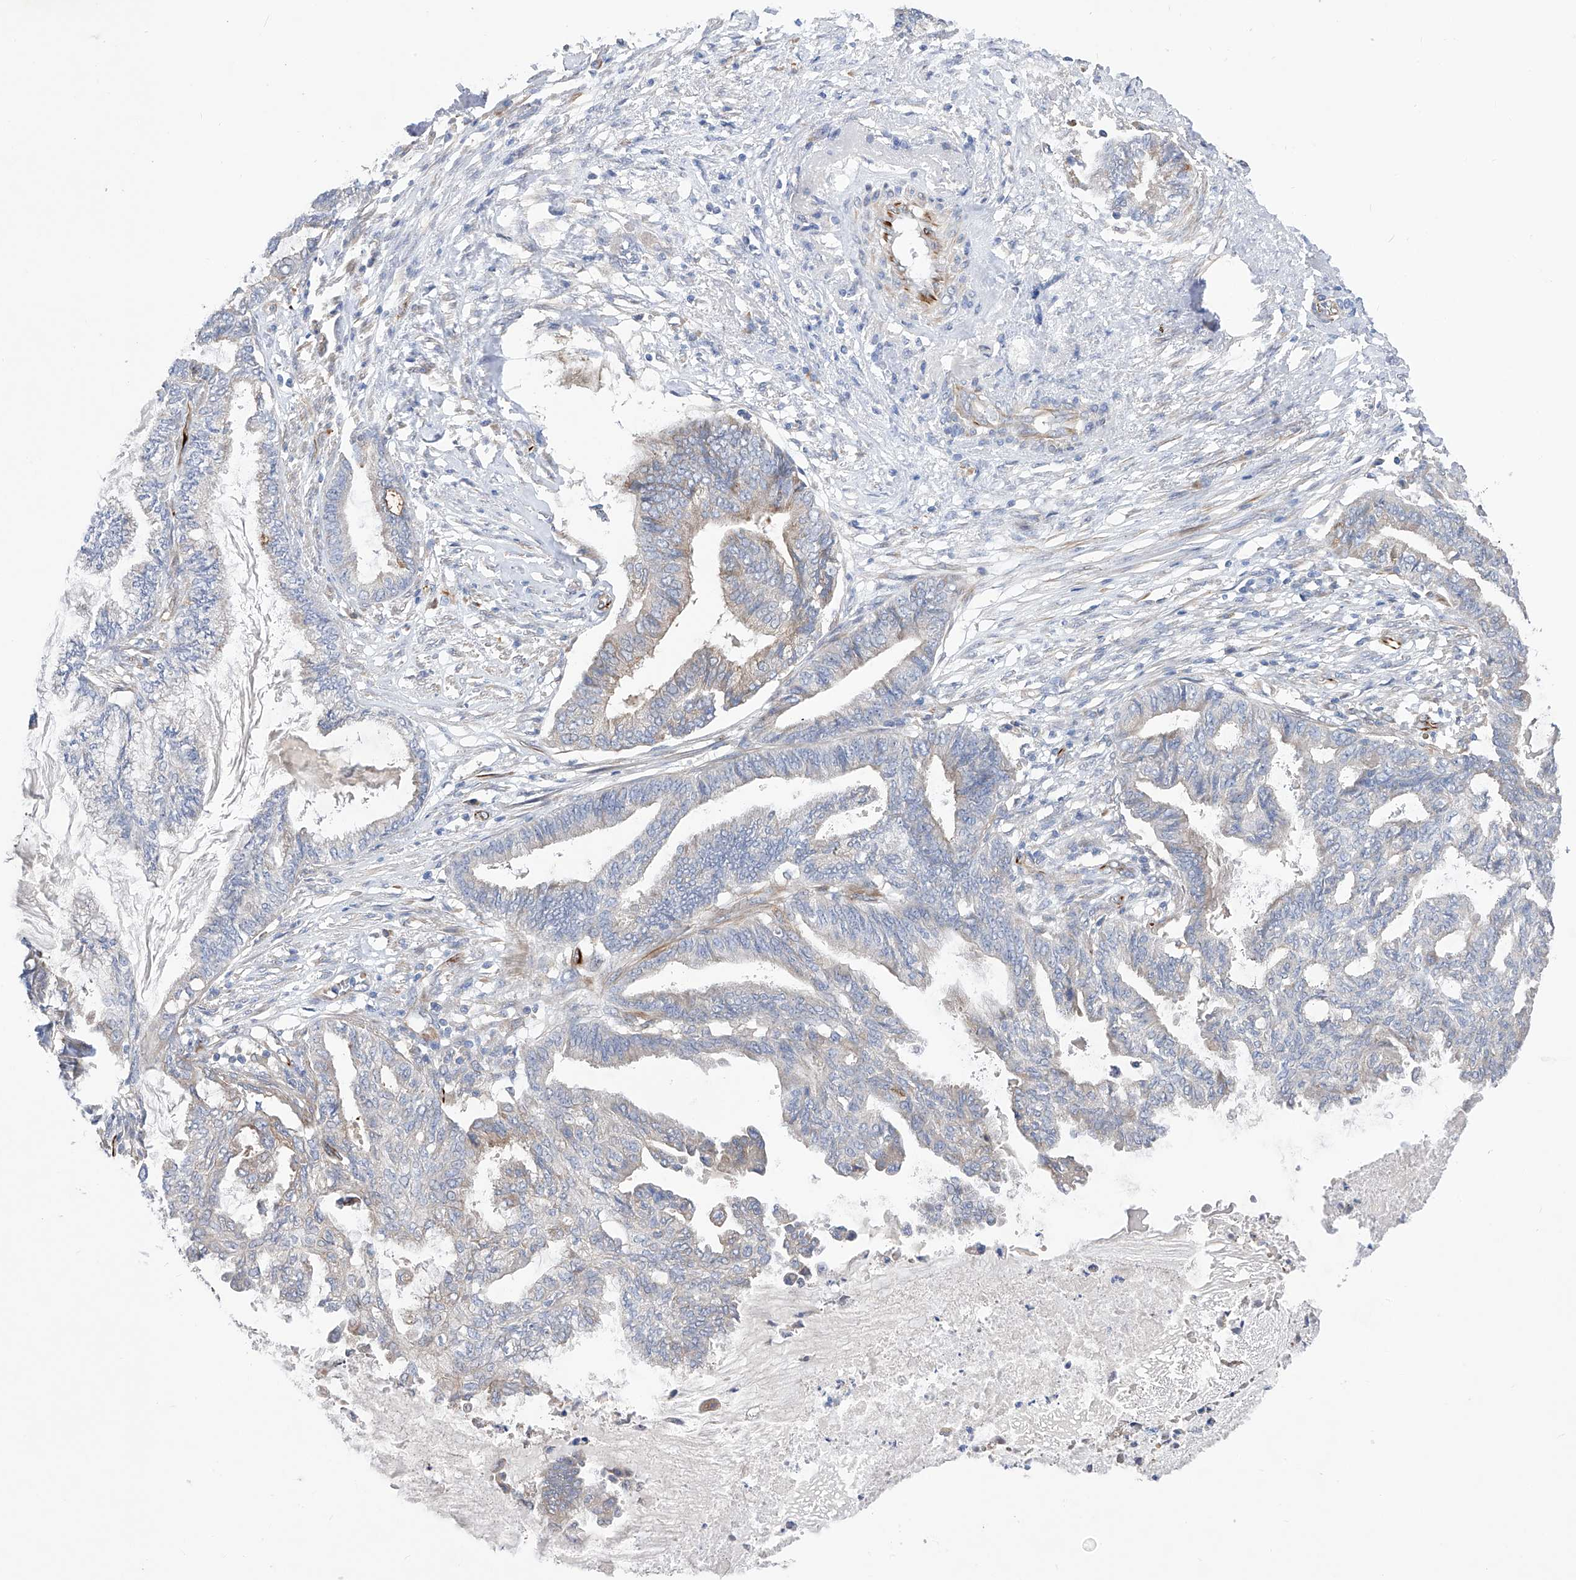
{"staining": {"intensity": "weak", "quantity": "<25%", "location": "cytoplasmic/membranous"}, "tissue": "endometrial cancer", "cell_type": "Tumor cells", "image_type": "cancer", "snomed": [{"axis": "morphology", "description": "Adenocarcinoma, NOS"}, {"axis": "topography", "description": "Endometrium"}], "caption": "Tumor cells are negative for brown protein staining in endometrial adenocarcinoma. Nuclei are stained in blue.", "gene": "NFATC4", "patient": {"sex": "female", "age": 86}}